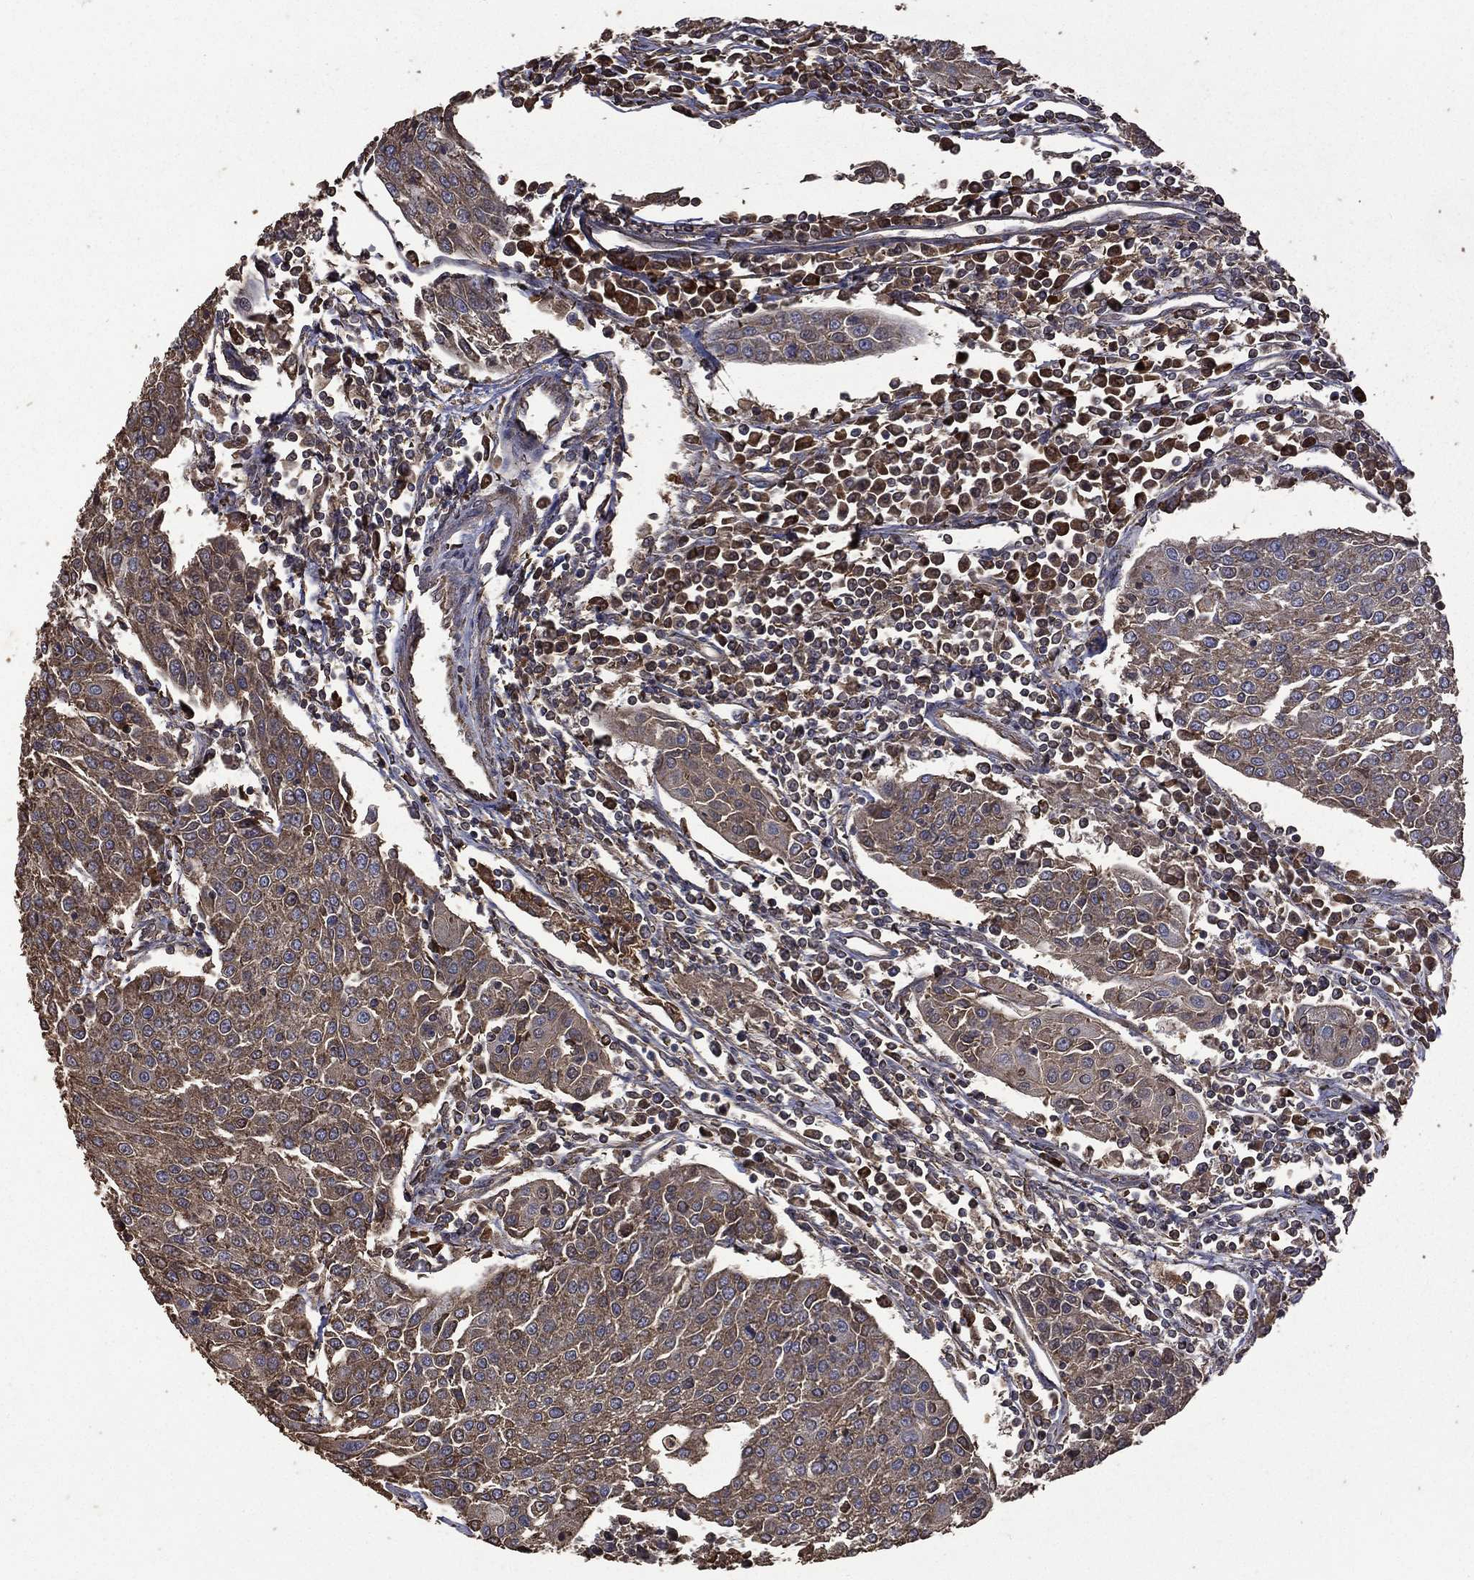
{"staining": {"intensity": "moderate", "quantity": "25%-75%", "location": "cytoplasmic/membranous"}, "tissue": "urothelial cancer", "cell_type": "Tumor cells", "image_type": "cancer", "snomed": [{"axis": "morphology", "description": "Urothelial carcinoma, High grade"}, {"axis": "topography", "description": "Urinary bladder"}], "caption": "Urothelial cancer was stained to show a protein in brown. There is medium levels of moderate cytoplasmic/membranous positivity in approximately 25%-75% of tumor cells.", "gene": "METTL27", "patient": {"sex": "female", "age": 85}}